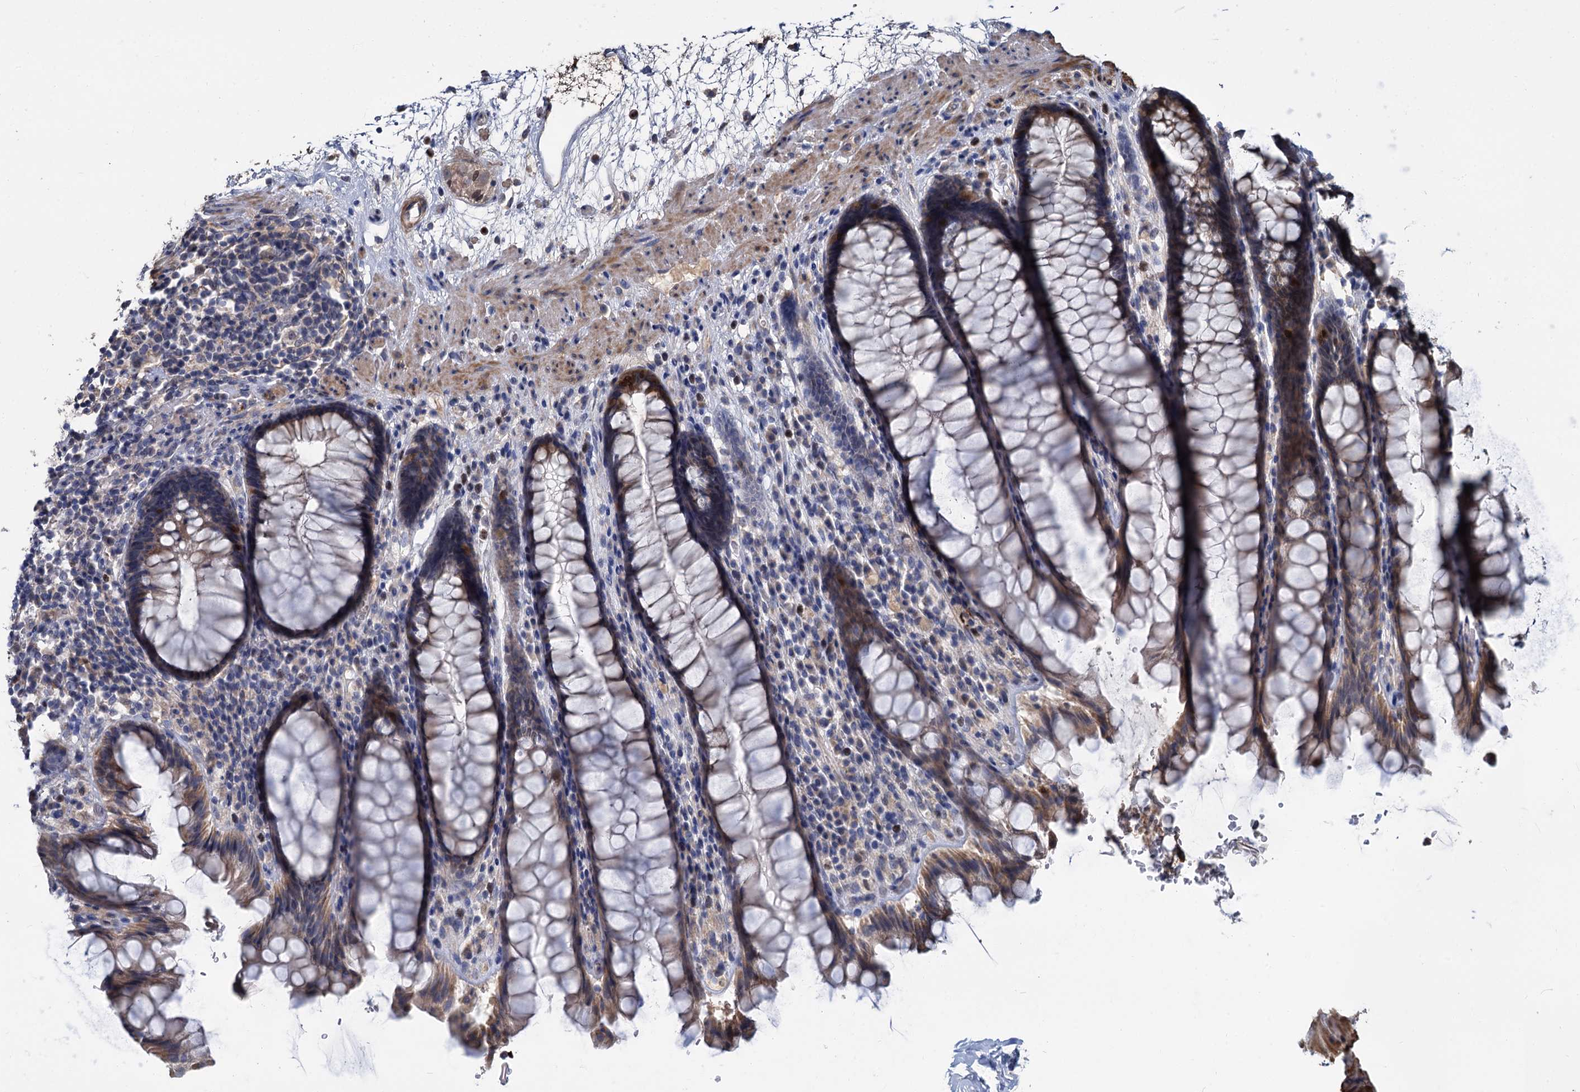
{"staining": {"intensity": "moderate", "quantity": "25%-75%", "location": "cytoplasmic/membranous"}, "tissue": "rectum", "cell_type": "Glandular cells", "image_type": "normal", "snomed": [{"axis": "morphology", "description": "Normal tissue, NOS"}, {"axis": "topography", "description": "Rectum"}], "caption": "Immunohistochemical staining of unremarkable rectum demonstrates 25%-75% levels of moderate cytoplasmic/membranous protein positivity in about 25%-75% of glandular cells.", "gene": "ALKBH7", "patient": {"sex": "male", "age": 64}}